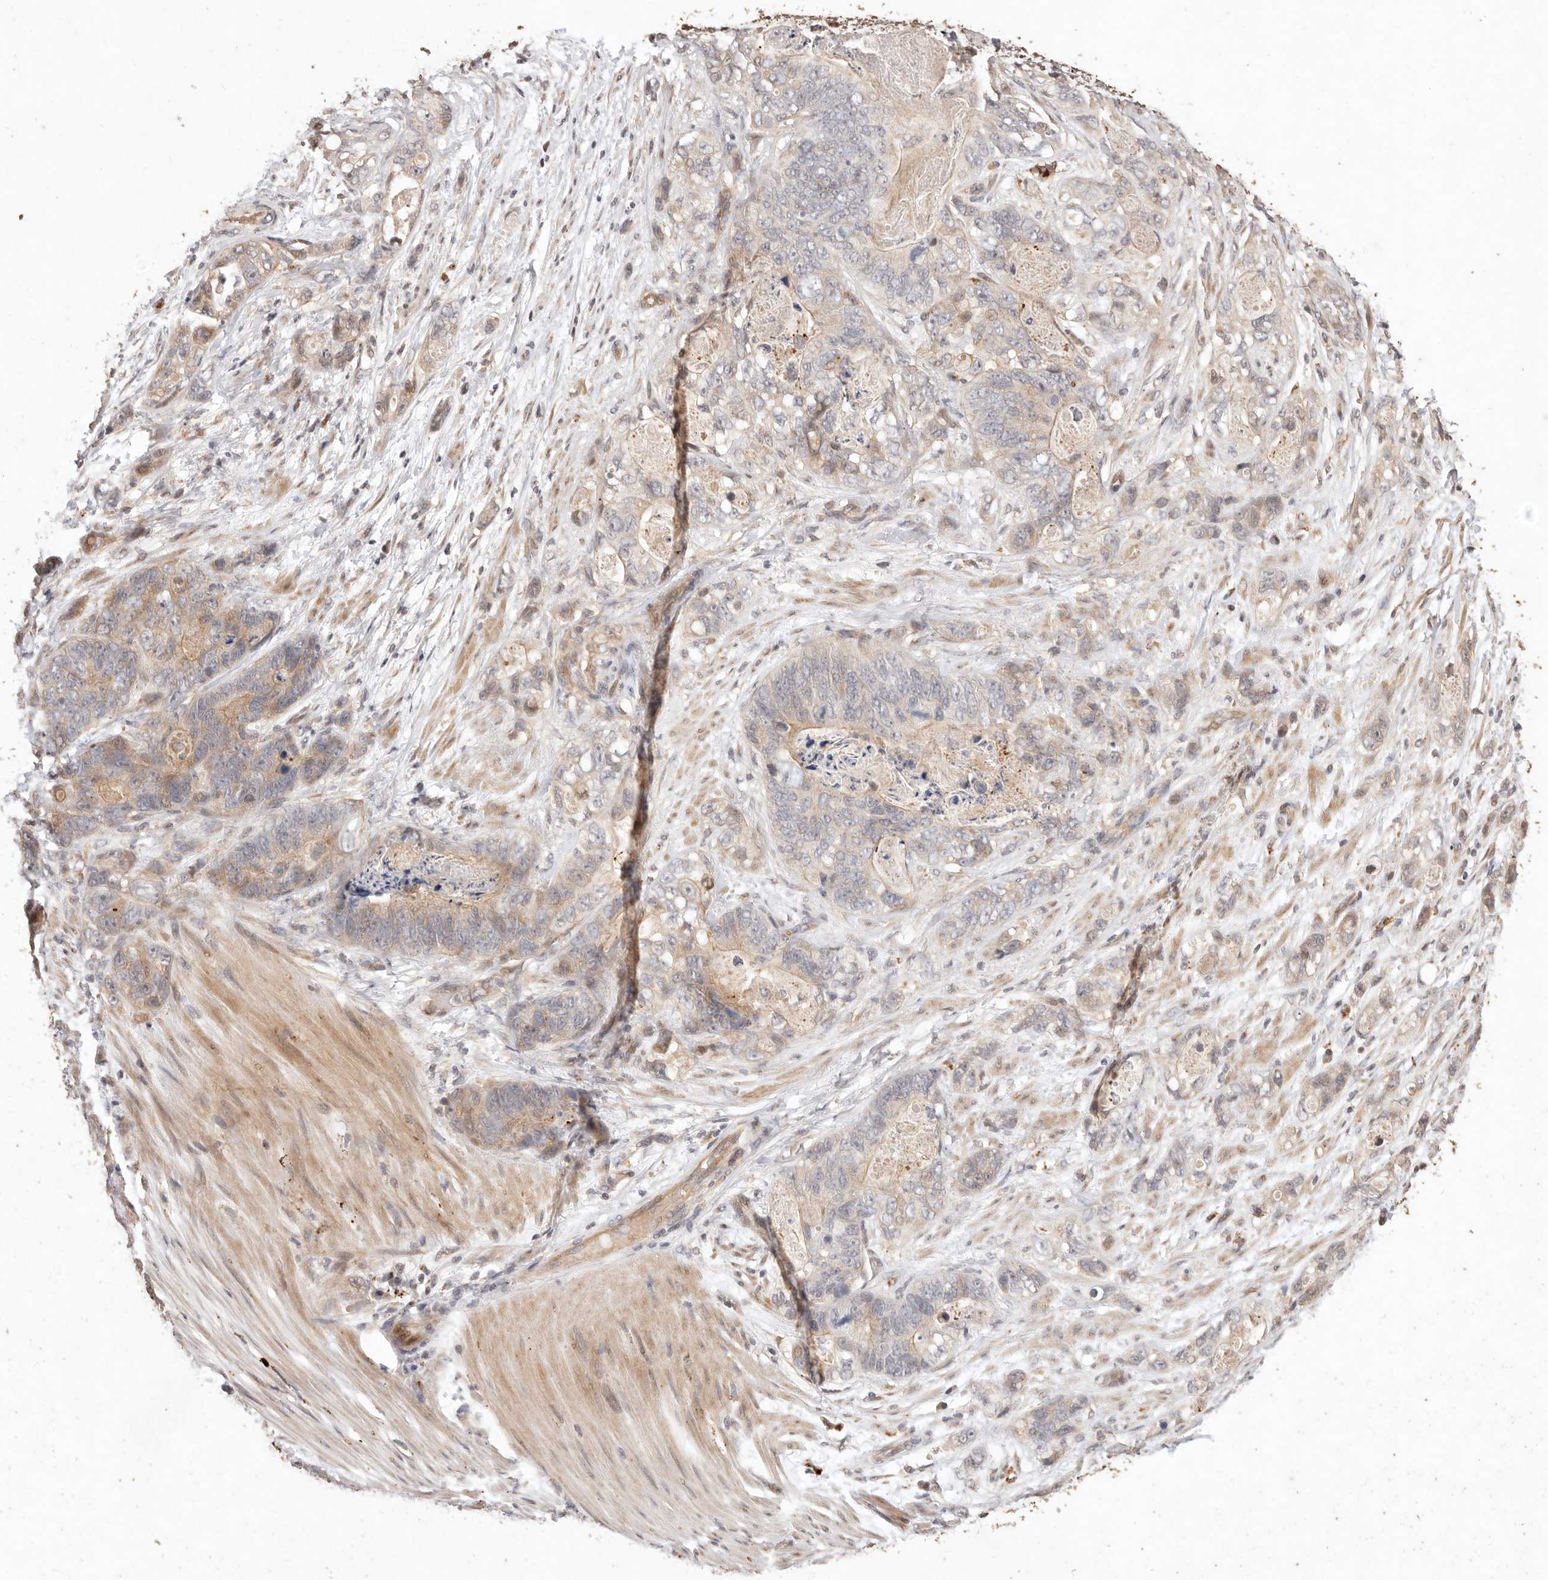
{"staining": {"intensity": "weak", "quantity": "25%-75%", "location": "cytoplasmic/membranous"}, "tissue": "stomach cancer", "cell_type": "Tumor cells", "image_type": "cancer", "snomed": [{"axis": "morphology", "description": "Normal tissue, NOS"}, {"axis": "morphology", "description": "Adenocarcinoma, NOS"}, {"axis": "topography", "description": "Stomach"}], "caption": "Brown immunohistochemical staining in human adenocarcinoma (stomach) demonstrates weak cytoplasmic/membranous expression in about 25%-75% of tumor cells. (IHC, brightfield microscopy, high magnification).", "gene": "KIF9", "patient": {"sex": "female", "age": 89}}